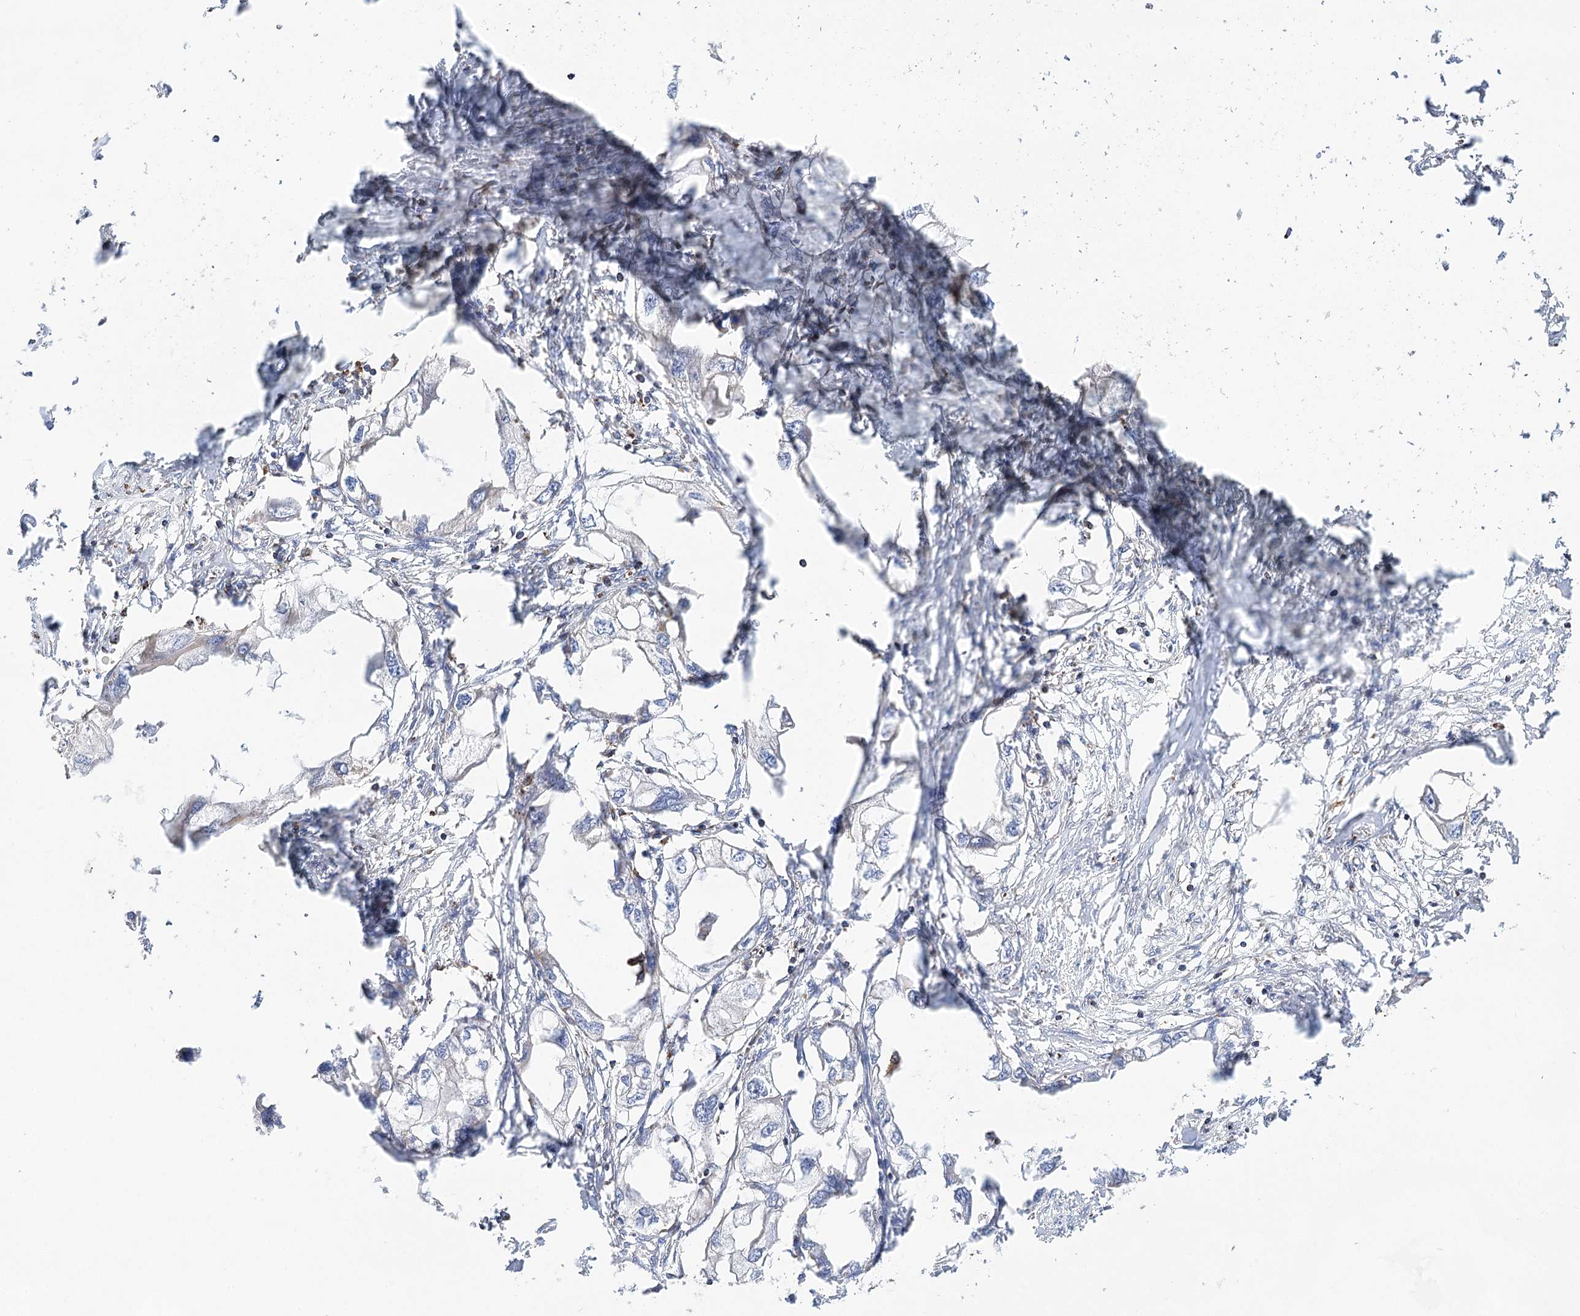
{"staining": {"intensity": "negative", "quantity": "none", "location": "none"}, "tissue": "endometrial cancer", "cell_type": "Tumor cells", "image_type": "cancer", "snomed": [{"axis": "morphology", "description": "Adenocarcinoma, NOS"}, {"axis": "morphology", "description": "Adenocarcinoma, metastatic, NOS"}, {"axis": "topography", "description": "Adipose tissue"}, {"axis": "topography", "description": "Endometrium"}], "caption": "IHC of human endometrial cancer displays no staining in tumor cells. The staining was performed using DAB (3,3'-diaminobenzidine) to visualize the protein expression in brown, while the nuclei were stained in blue with hematoxylin (Magnification: 20x).", "gene": "NADK2", "patient": {"sex": "female", "age": 67}}